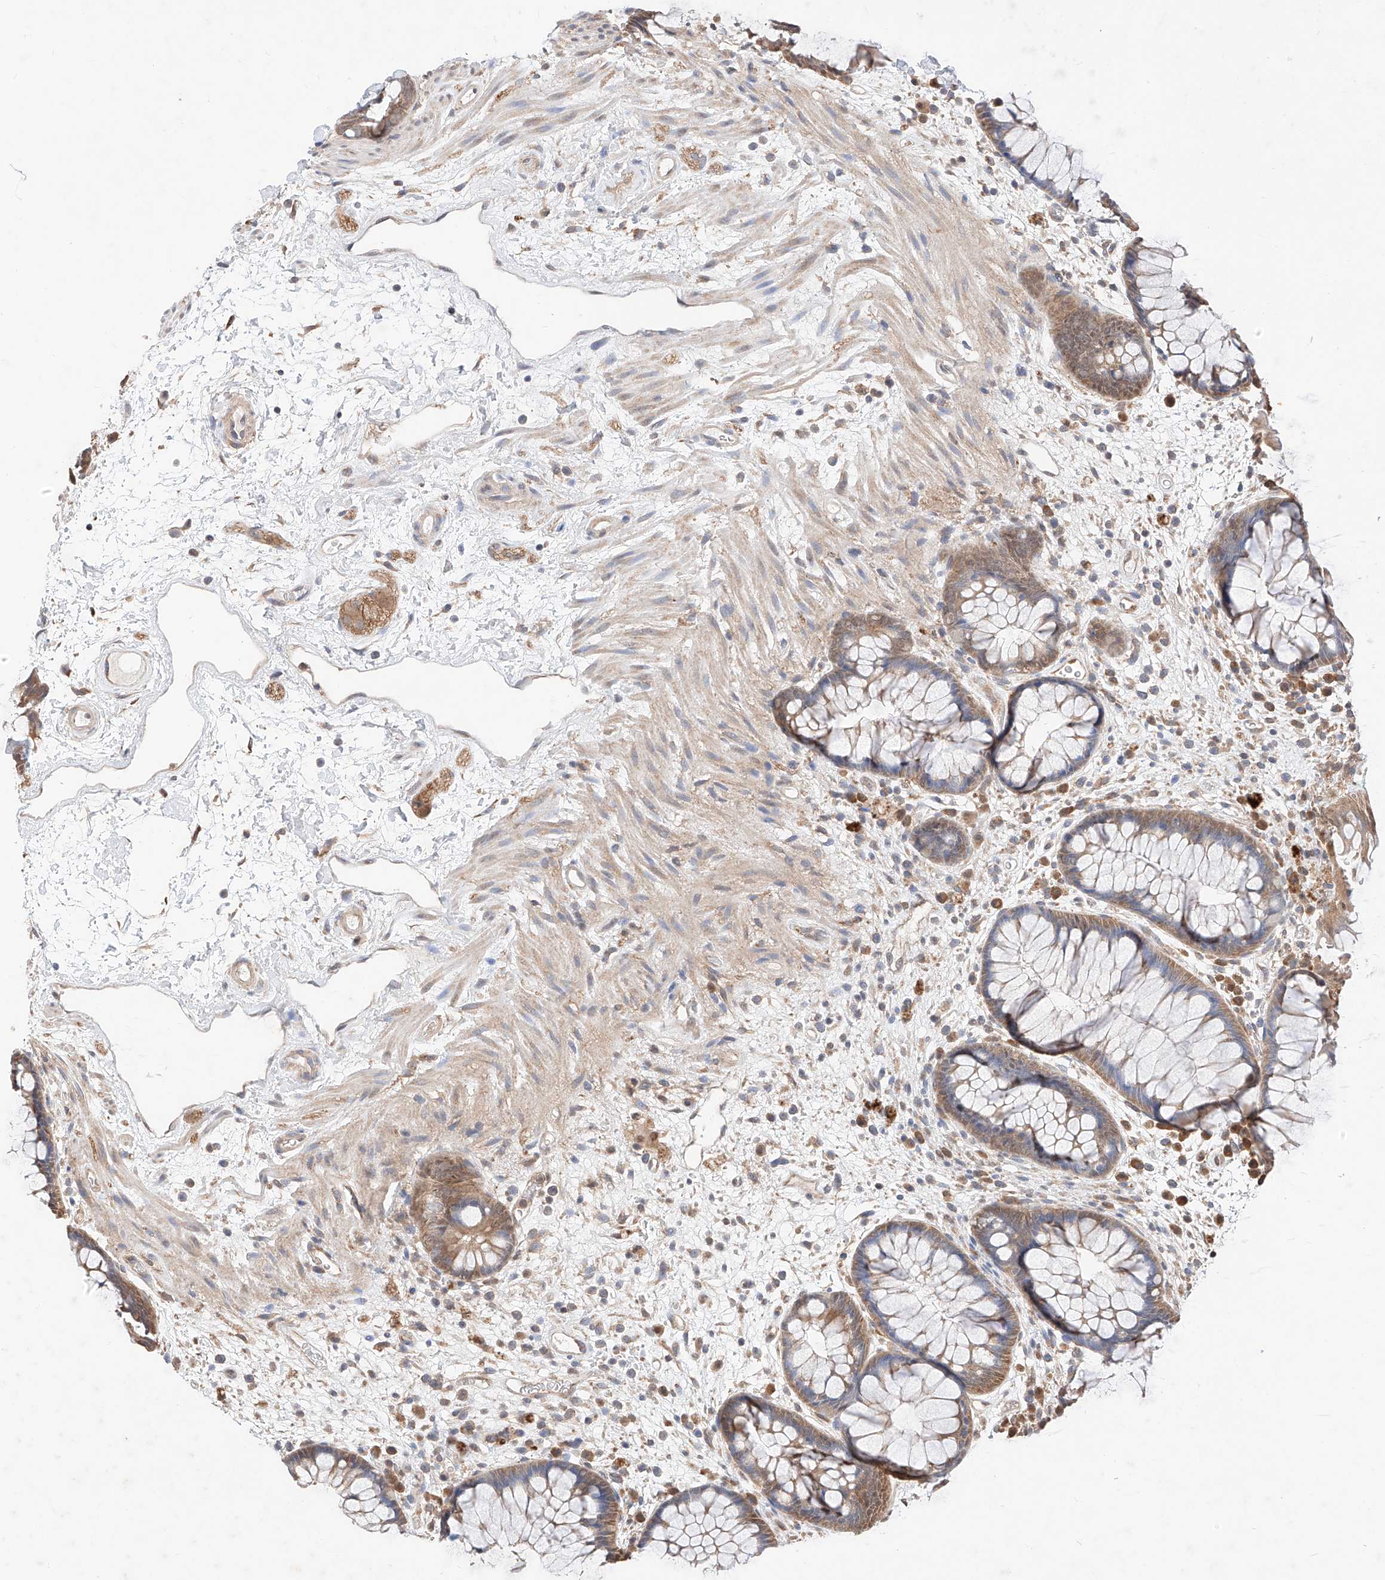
{"staining": {"intensity": "moderate", "quantity": ">75%", "location": "cytoplasmic/membranous,nuclear"}, "tissue": "rectum", "cell_type": "Glandular cells", "image_type": "normal", "snomed": [{"axis": "morphology", "description": "Normal tissue, NOS"}, {"axis": "topography", "description": "Rectum"}], "caption": "A brown stain highlights moderate cytoplasmic/membranous,nuclear positivity of a protein in glandular cells of normal rectum. (DAB = brown stain, brightfield microscopy at high magnification).", "gene": "ZSCAN4", "patient": {"sex": "male", "age": 51}}